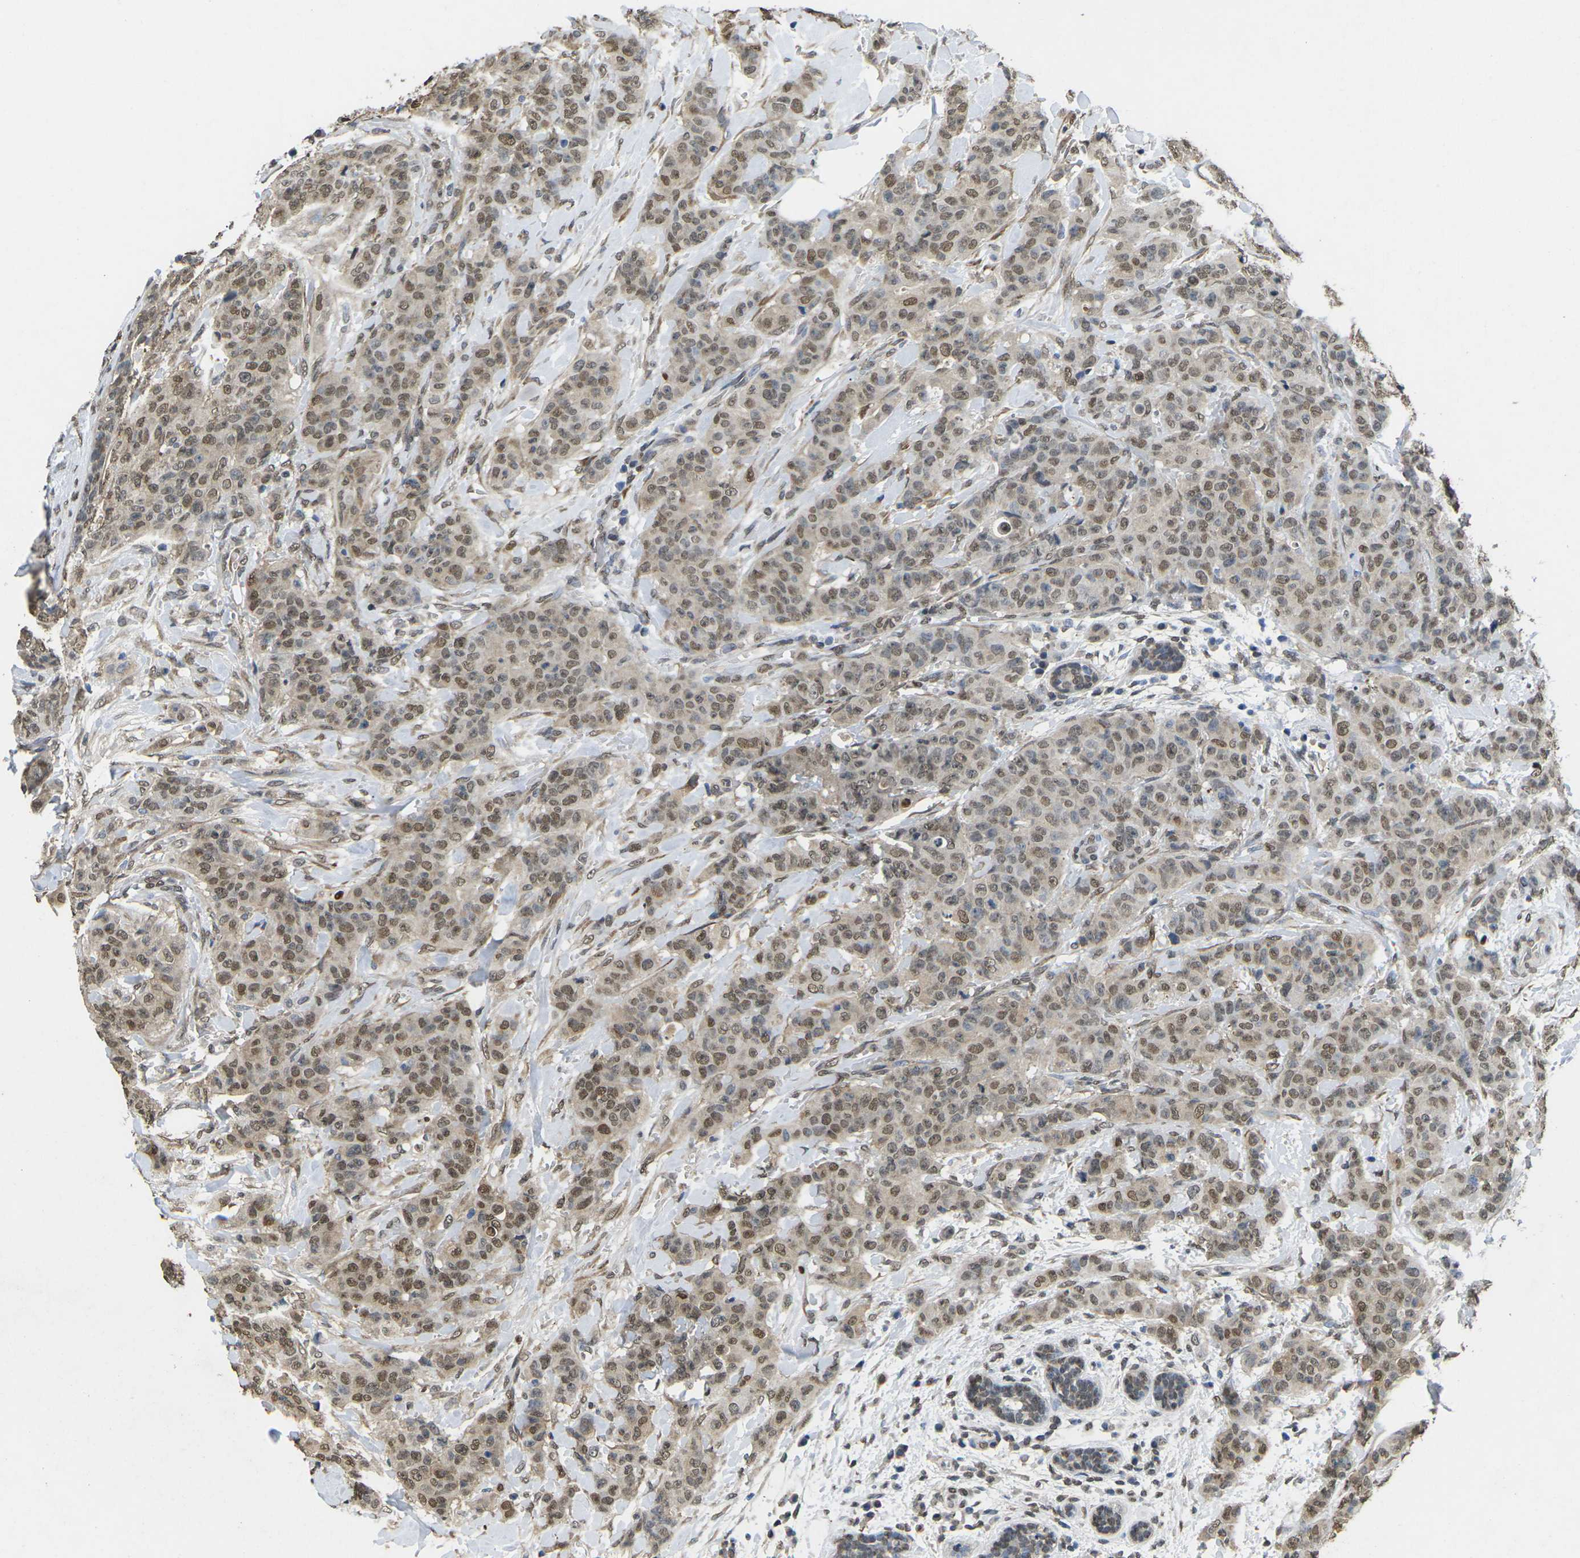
{"staining": {"intensity": "weak", "quantity": ">75%", "location": "nuclear"}, "tissue": "breast cancer", "cell_type": "Tumor cells", "image_type": "cancer", "snomed": [{"axis": "morphology", "description": "Normal tissue, NOS"}, {"axis": "morphology", "description": "Duct carcinoma"}, {"axis": "topography", "description": "Breast"}], "caption": "Weak nuclear positivity for a protein is seen in approximately >75% of tumor cells of breast cancer using IHC.", "gene": "SCNN1B", "patient": {"sex": "female", "age": 40}}